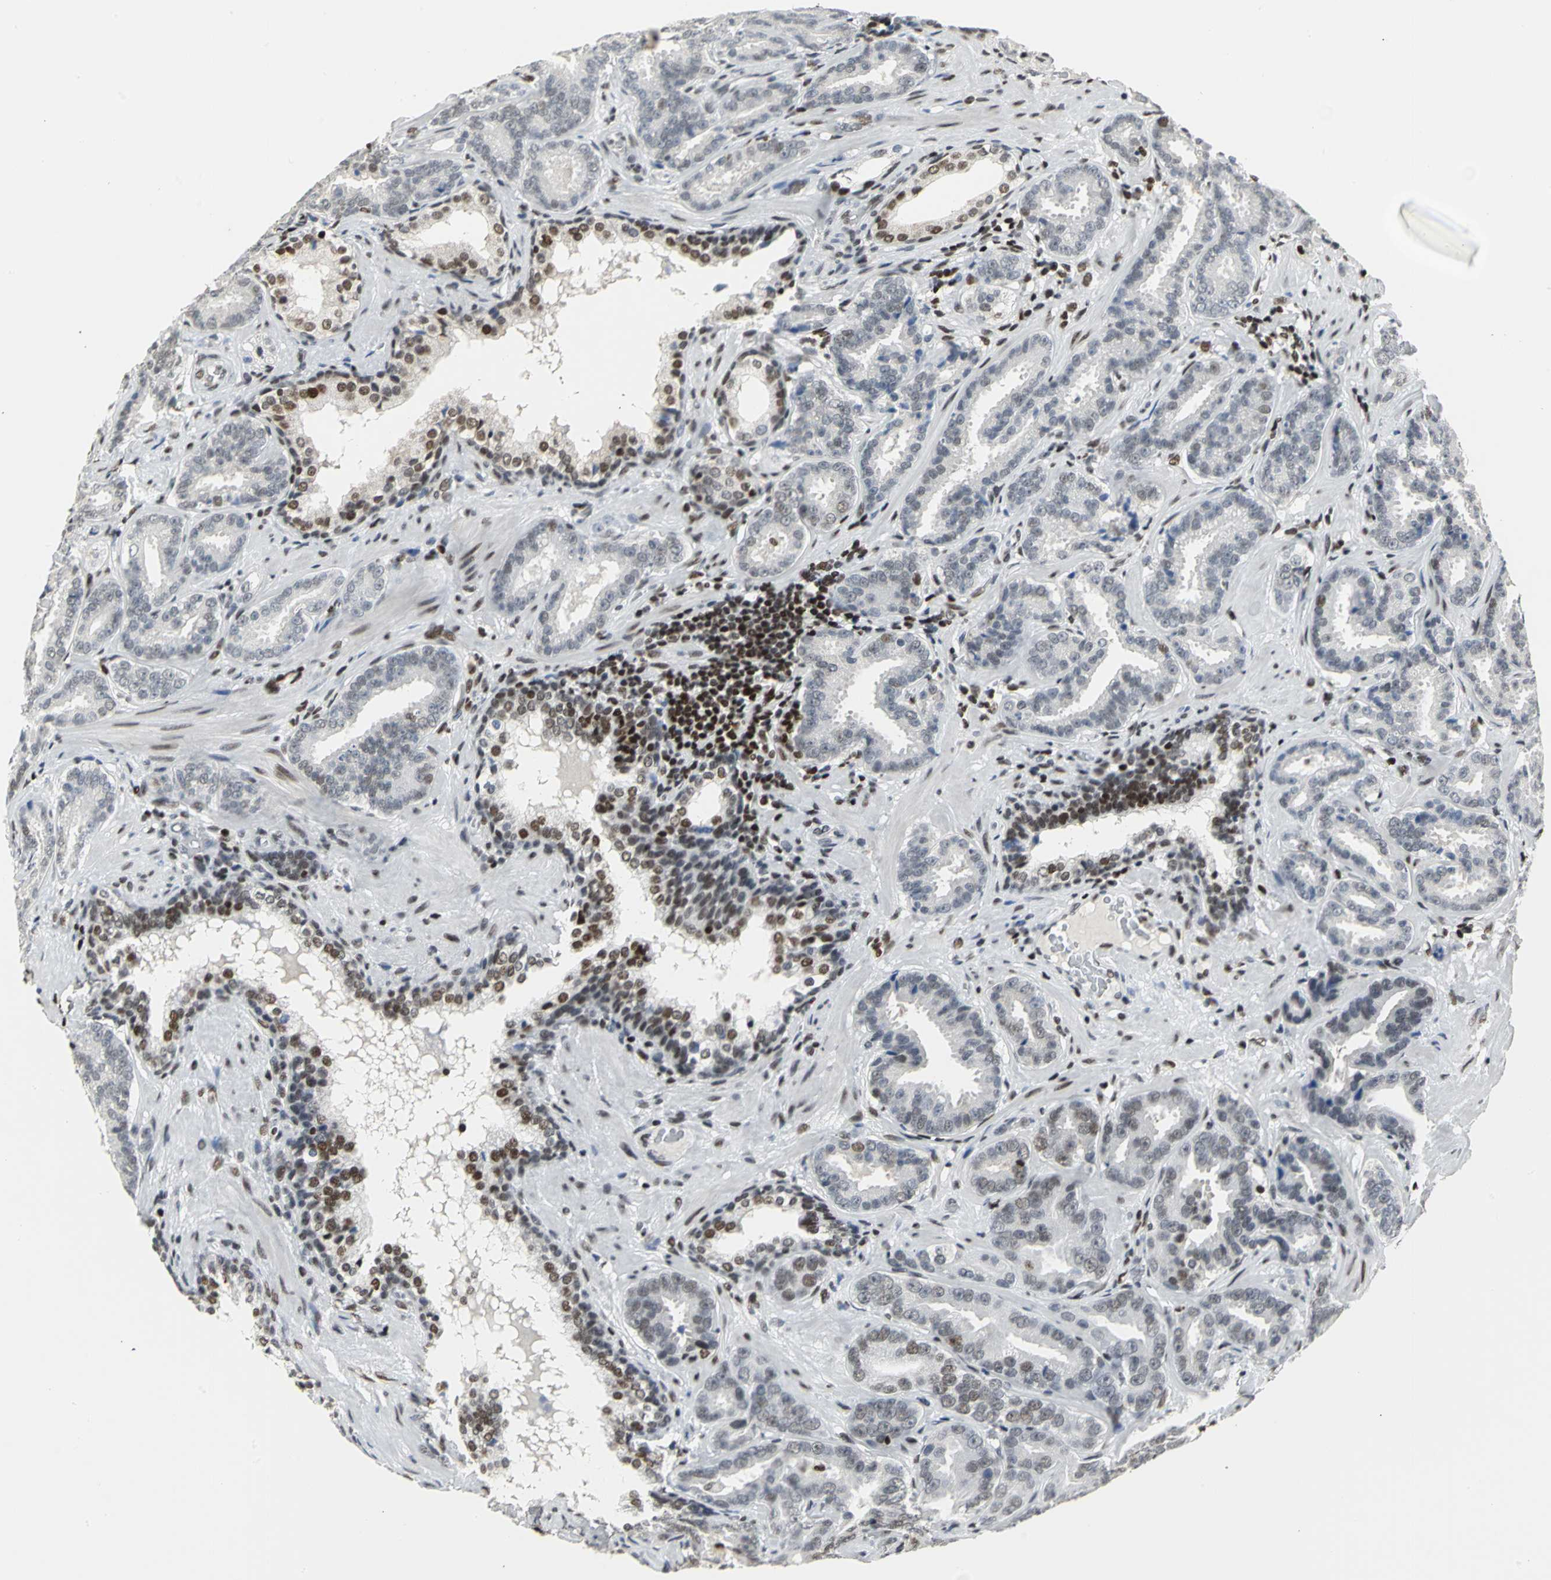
{"staining": {"intensity": "weak", "quantity": "25%-75%", "location": "nuclear"}, "tissue": "prostate cancer", "cell_type": "Tumor cells", "image_type": "cancer", "snomed": [{"axis": "morphology", "description": "Adenocarcinoma, Low grade"}, {"axis": "topography", "description": "Prostate"}], "caption": "Tumor cells reveal low levels of weak nuclear expression in approximately 25%-75% of cells in adenocarcinoma (low-grade) (prostate). The protein of interest is stained brown, and the nuclei are stained in blue (DAB (3,3'-diaminobenzidine) IHC with brightfield microscopy, high magnification).", "gene": "HNRNPD", "patient": {"sex": "male", "age": 59}}